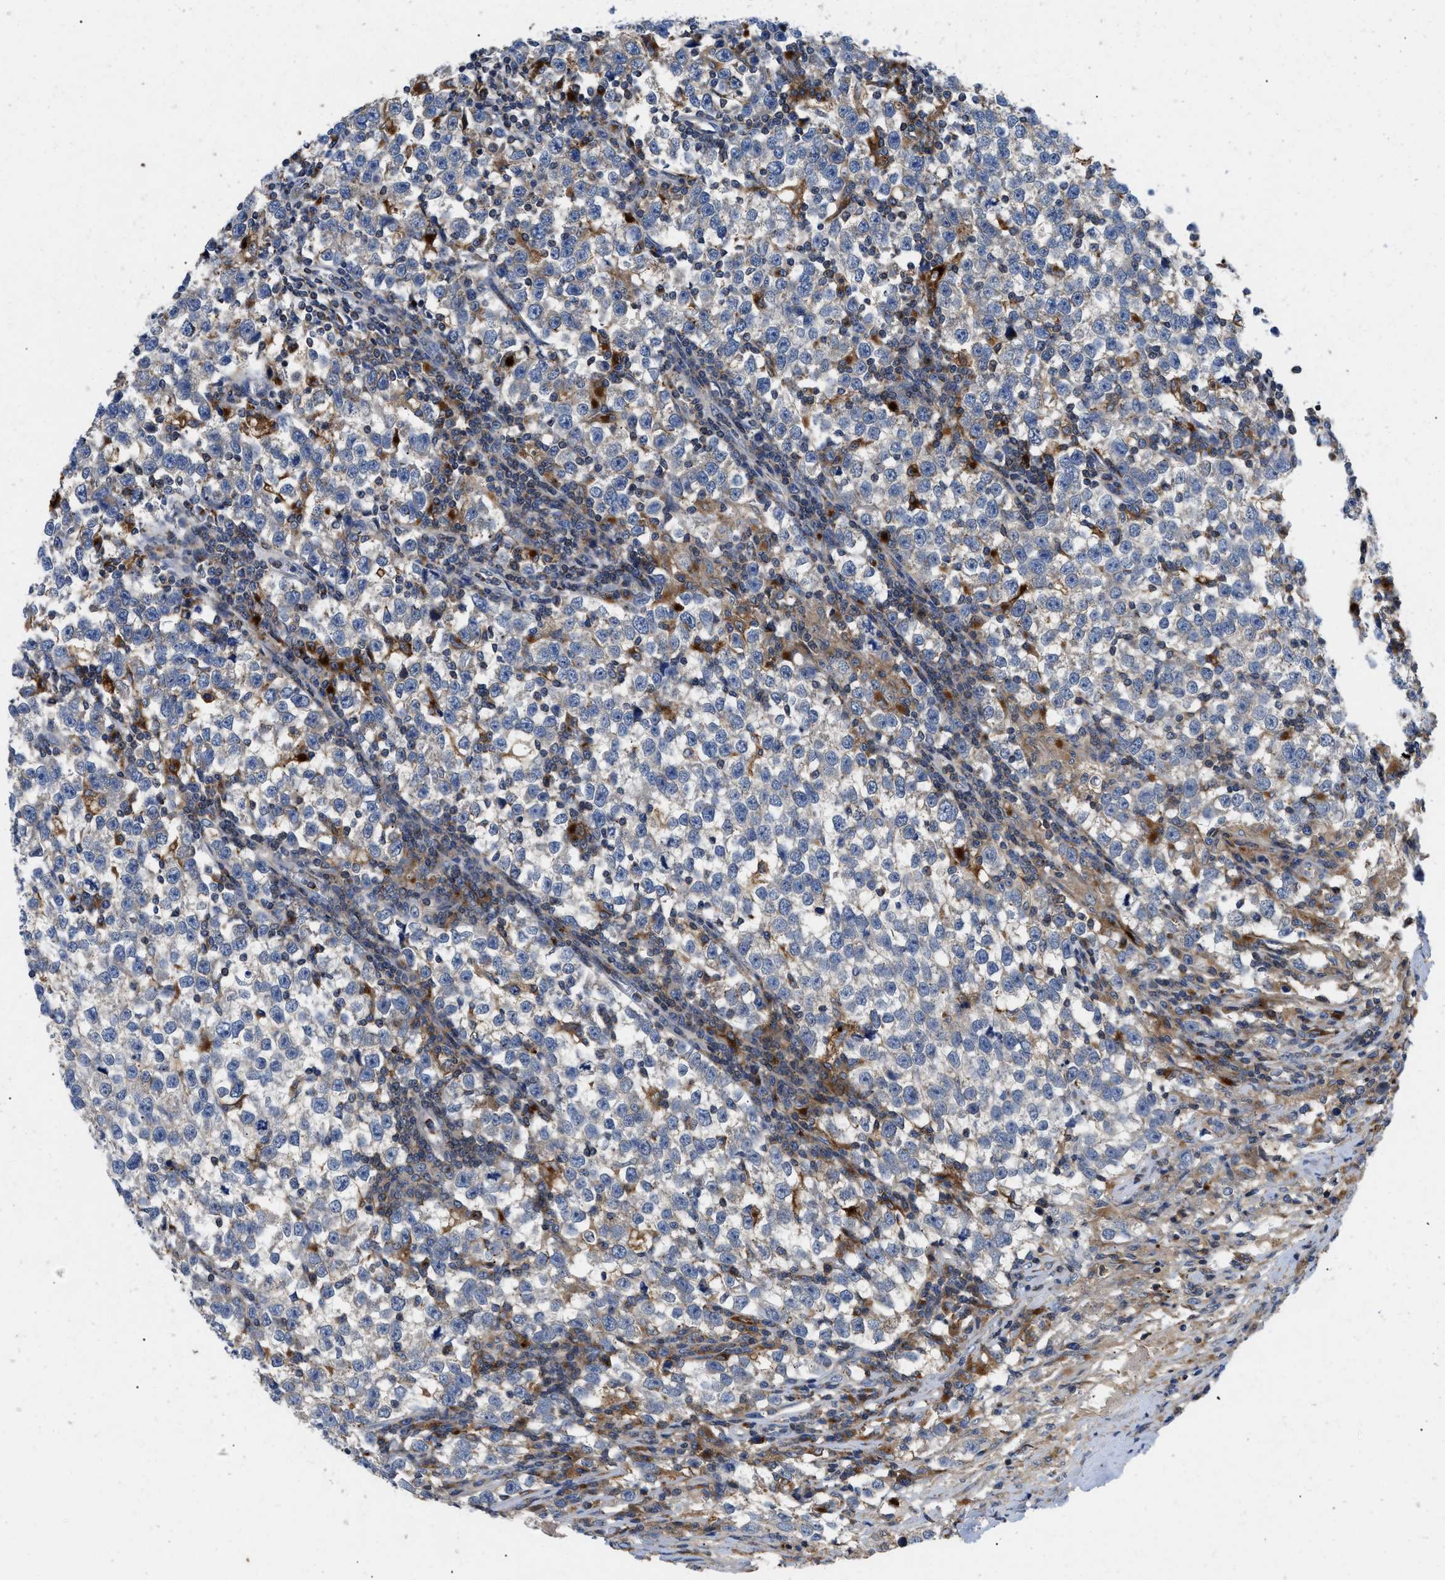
{"staining": {"intensity": "weak", "quantity": "<25%", "location": "cytoplasmic/membranous"}, "tissue": "testis cancer", "cell_type": "Tumor cells", "image_type": "cancer", "snomed": [{"axis": "morphology", "description": "Normal tissue, NOS"}, {"axis": "morphology", "description": "Seminoma, NOS"}, {"axis": "topography", "description": "Testis"}], "caption": "DAB (3,3'-diaminobenzidine) immunohistochemical staining of testis cancer demonstrates no significant positivity in tumor cells. (DAB (3,3'-diaminobenzidine) IHC with hematoxylin counter stain).", "gene": "ENPP4", "patient": {"sex": "male", "age": 43}}